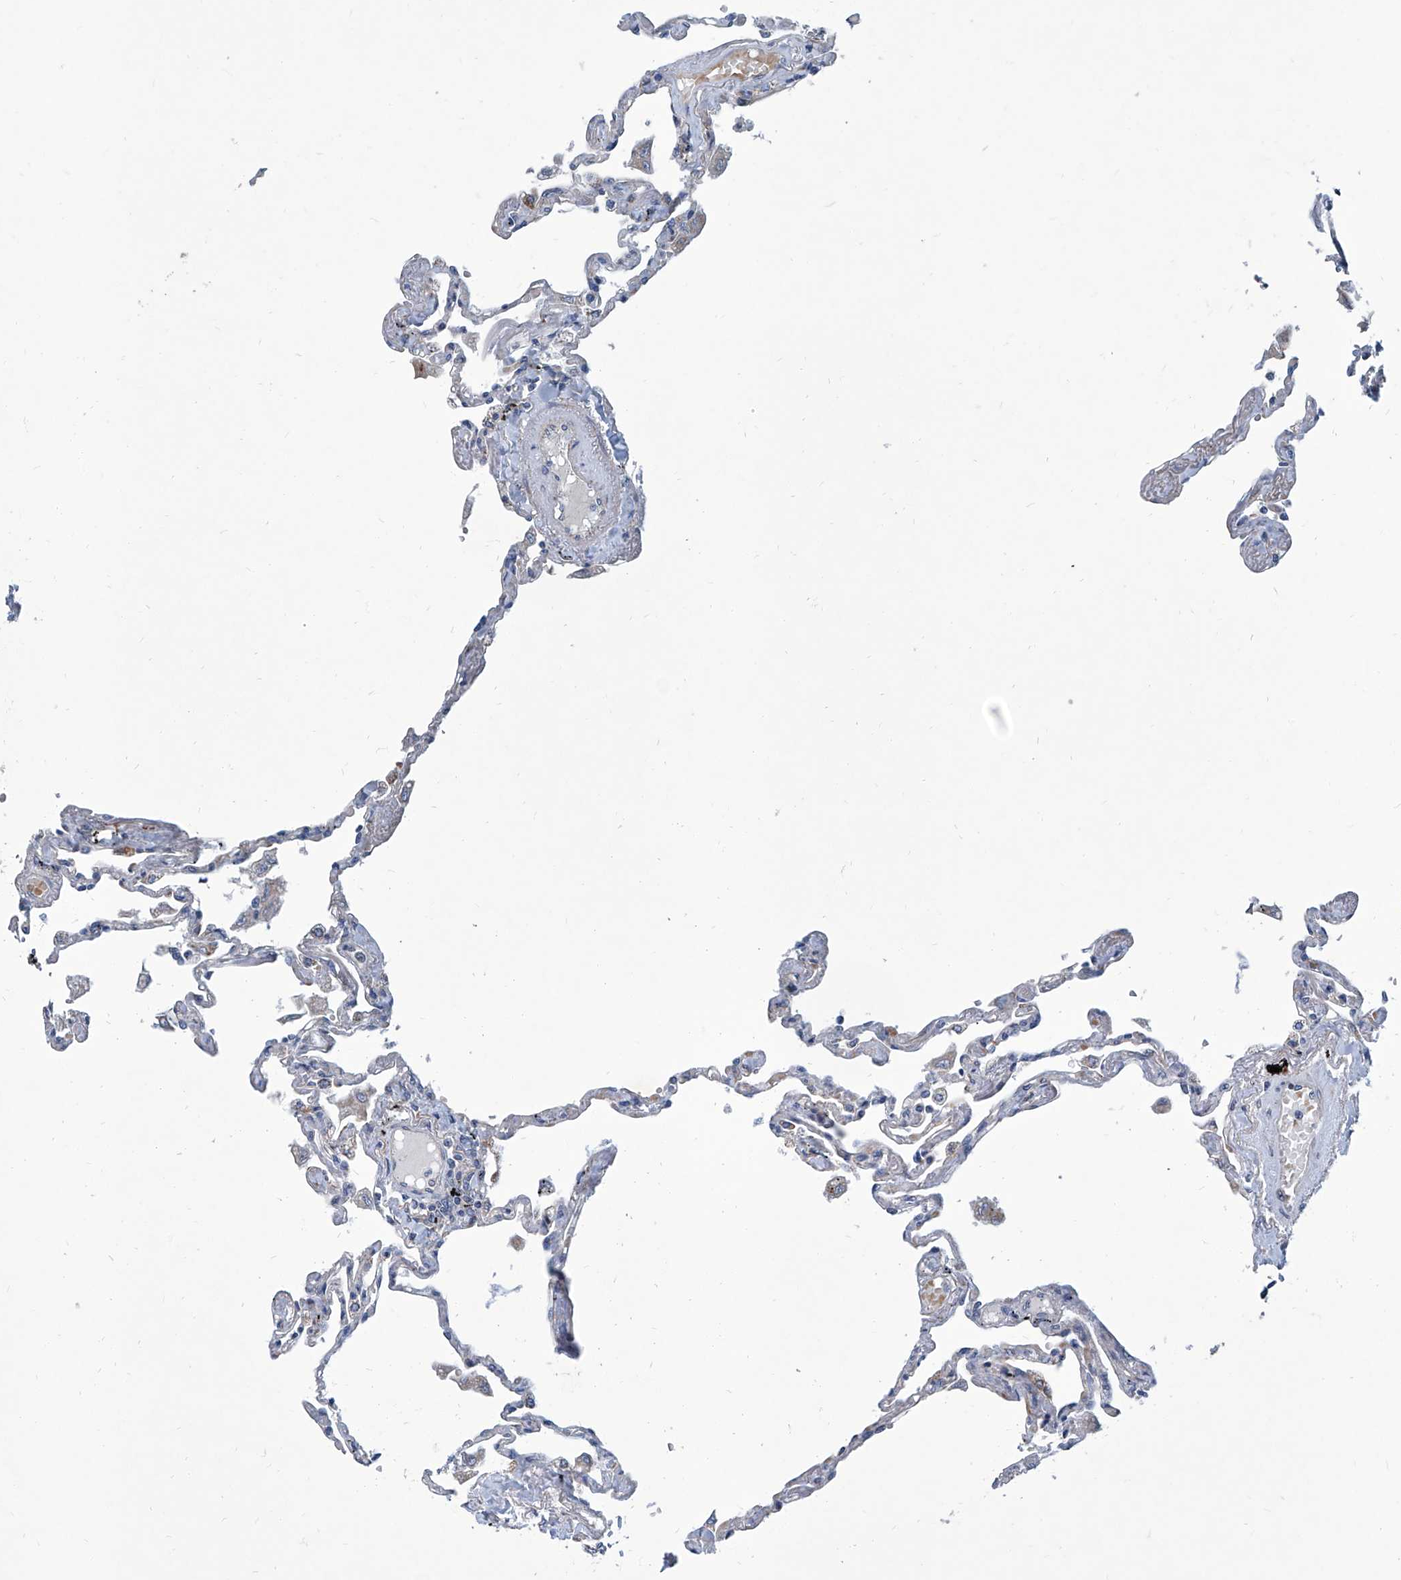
{"staining": {"intensity": "negative", "quantity": "none", "location": "none"}, "tissue": "lung", "cell_type": "Alveolar cells", "image_type": "normal", "snomed": [{"axis": "morphology", "description": "Normal tissue, NOS"}, {"axis": "topography", "description": "Lung"}], "caption": "High power microscopy micrograph of an IHC micrograph of benign lung, revealing no significant expression in alveolar cells.", "gene": "USP48", "patient": {"sex": "female", "age": 67}}